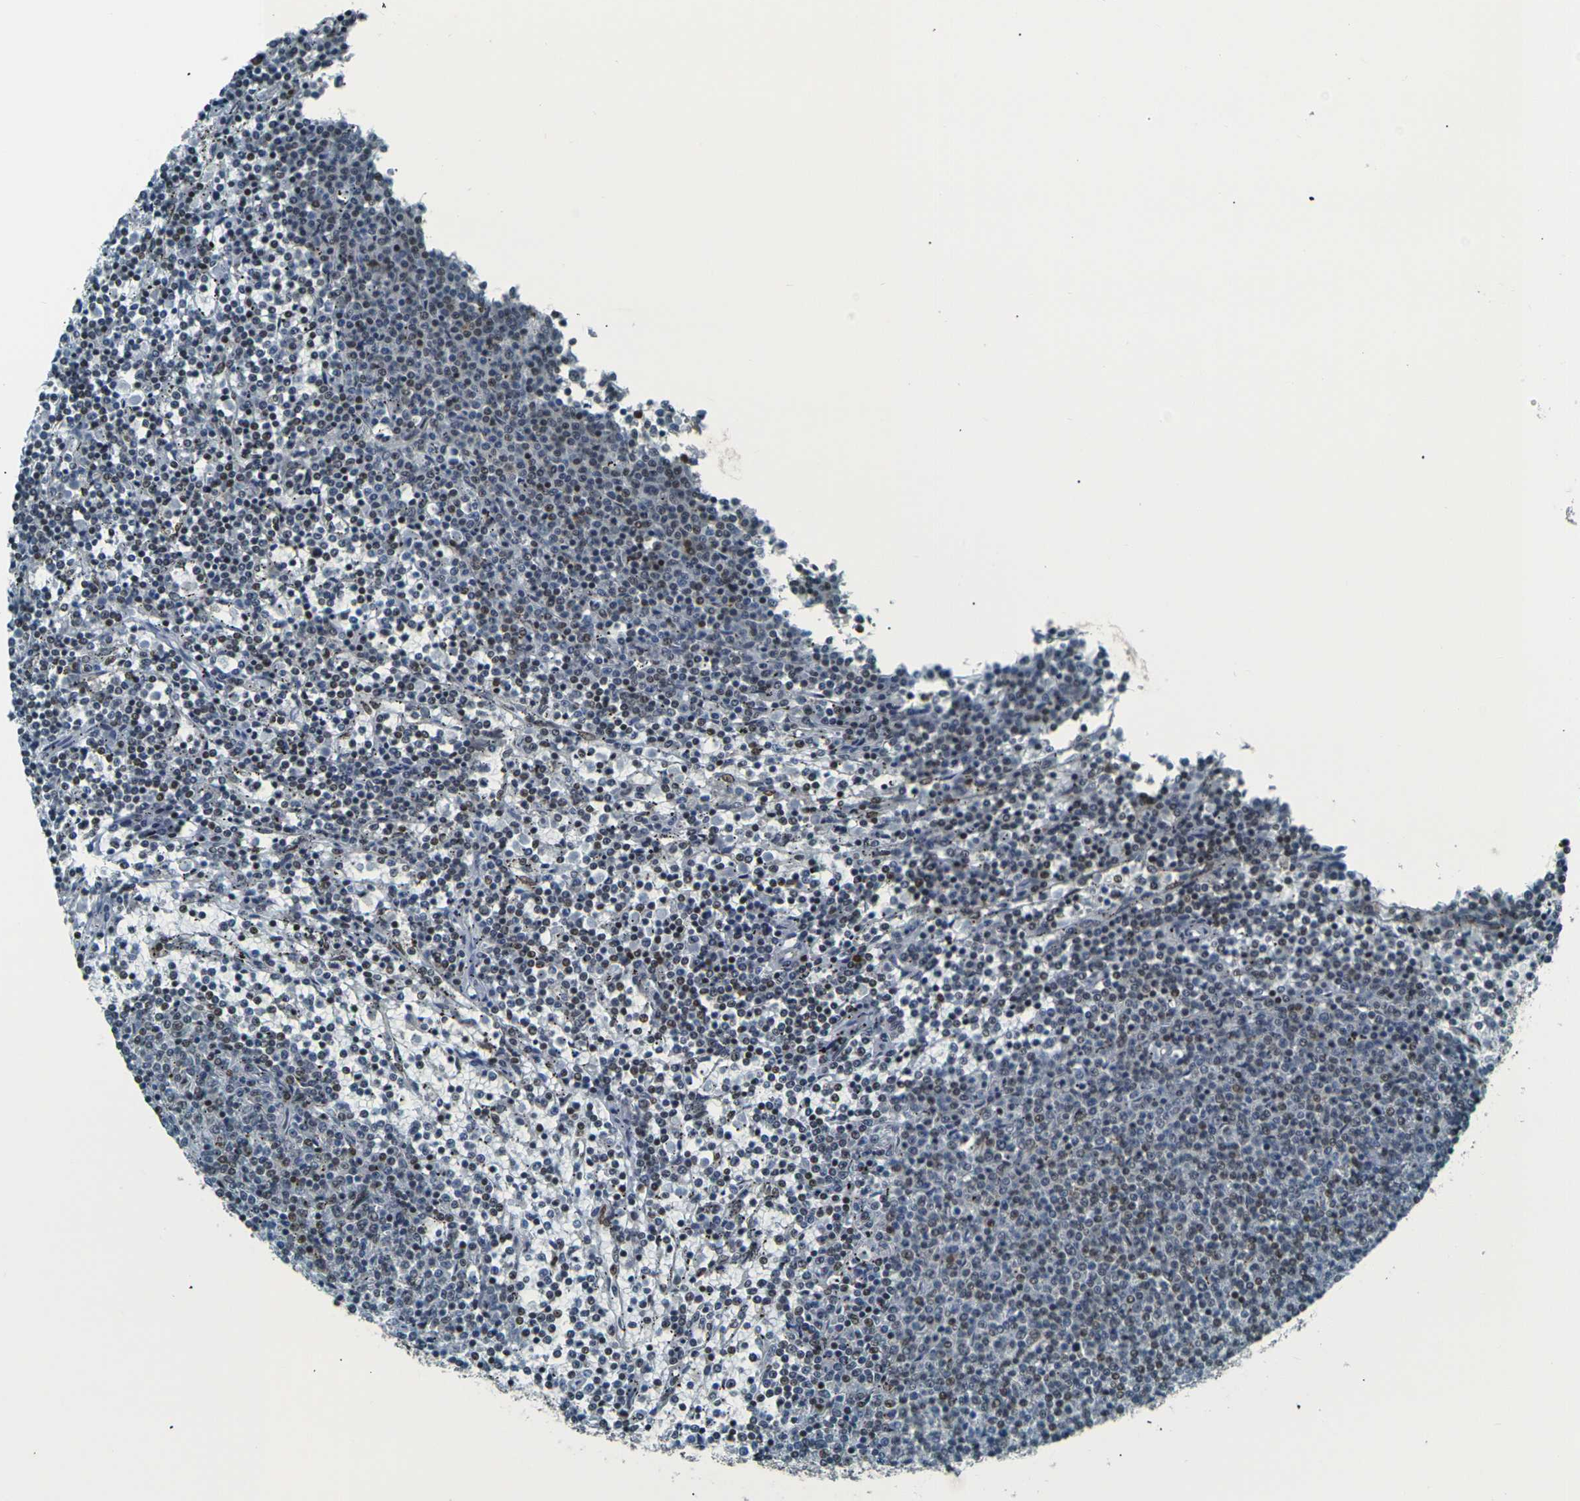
{"staining": {"intensity": "moderate", "quantity": "25%-75%", "location": "nuclear"}, "tissue": "lymphoma", "cell_type": "Tumor cells", "image_type": "cancer", "snomed": [{"axis": "morphology", "description": "Malignant lymphoma, non-Hodgkin's type, Low grade"}, {"axis": "topography", "description": "Spleen"}], "caption": "Human lymphoma stained with a protein marker exhibits moderate staining in tumor cells.", "gene": "NHEJ1", "patient": {"sex": "female", "age": 50}}